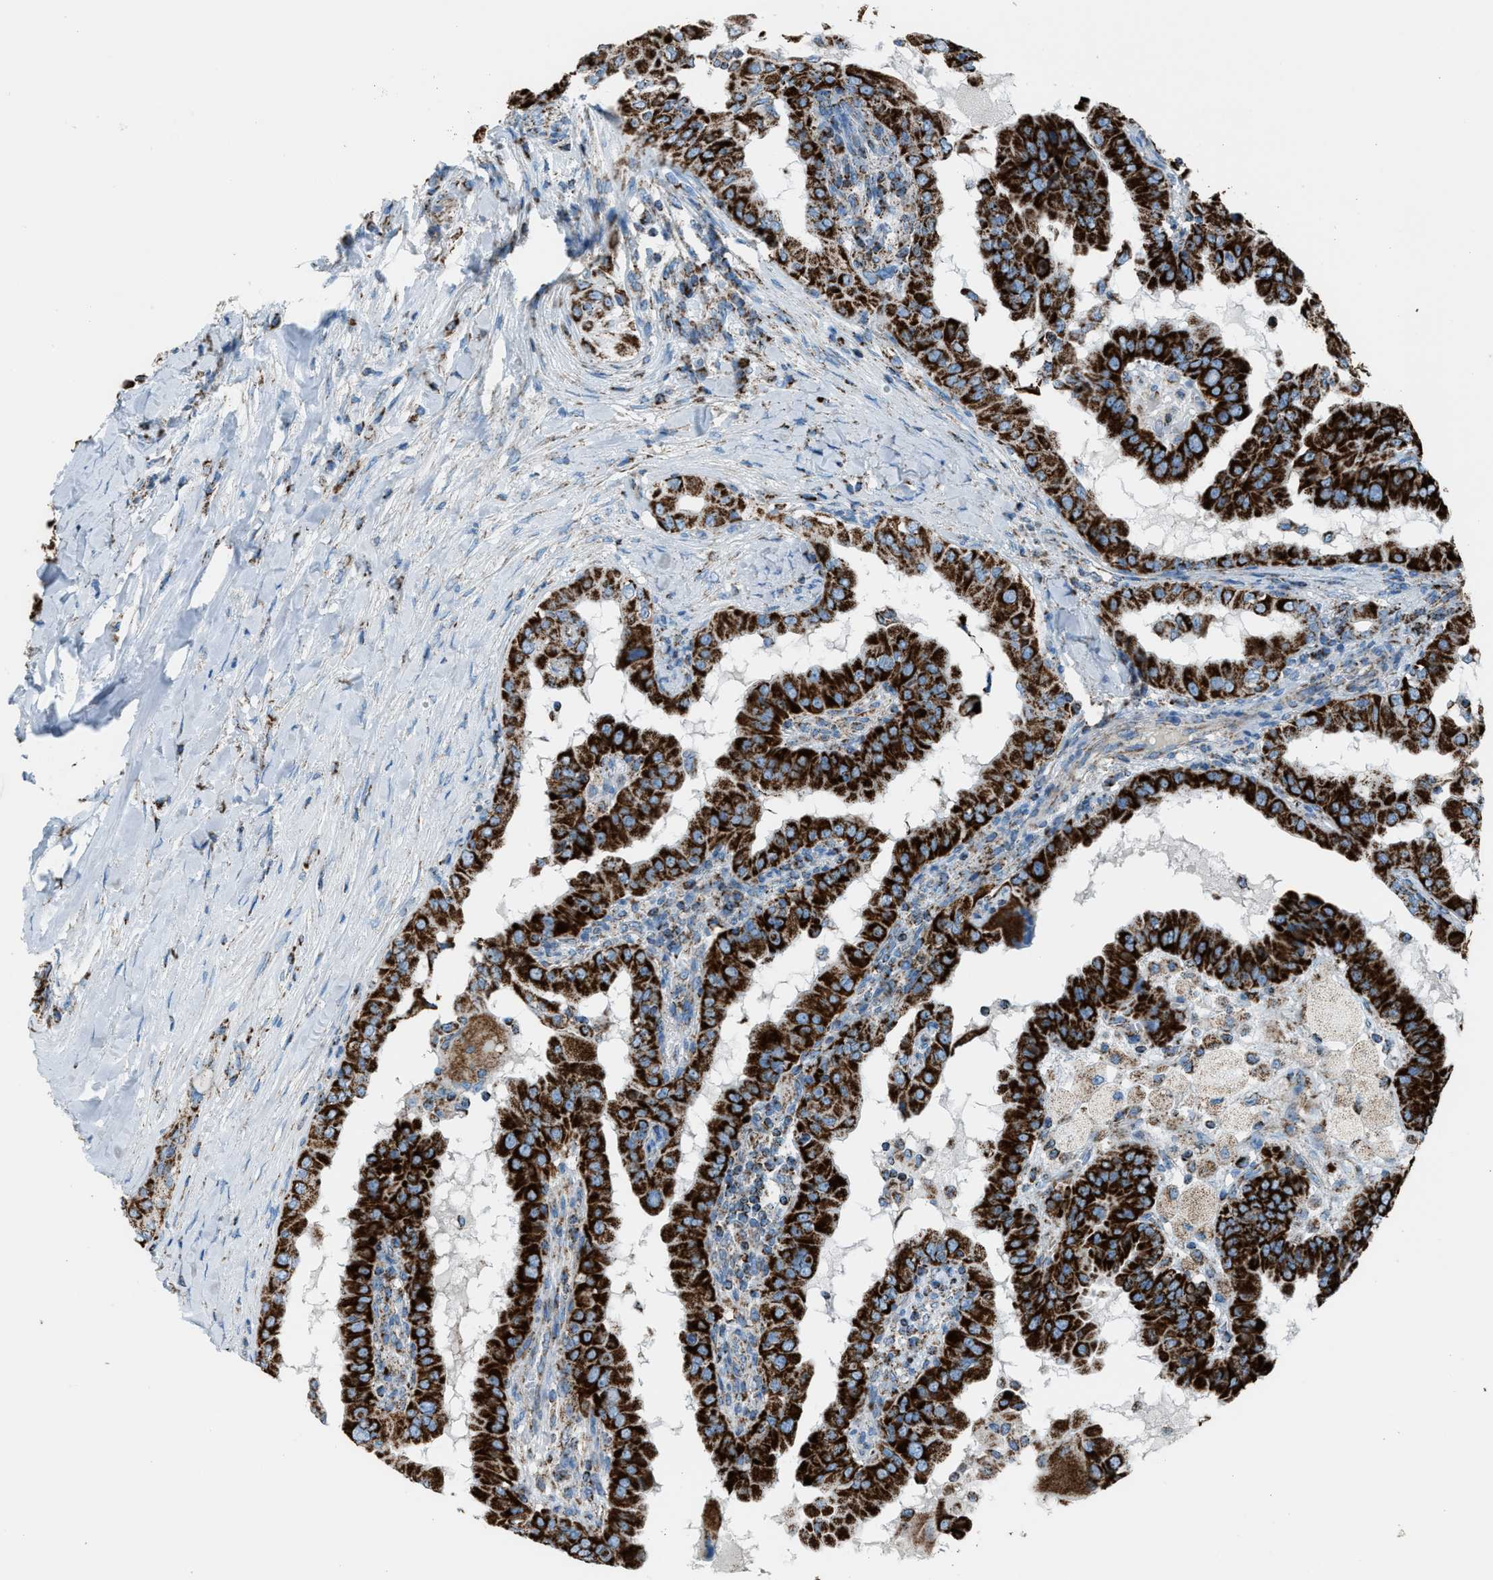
{"staining": {"intensity": "strong", "quantity": ">75%", "location": "cytoplasmic/membranous"}, "tissue": "thyroid cancer", "cell_type": "Tumor cells", "image_type": "cancer", "snomed": [{"axis": "morphology", "description": "Papillary adenocarcinoma, NOS"}, {"axis": "topography", "description": "Thyroid gland"}], "caption": "Tumor cells demonstrate high levels of strong cytoplasmic/membranous expression in about >75% of cells in papillary adenocarcinoma (thyroid).", "gene": "MDH2", "patient": {"sex": "male", "age": 33}}